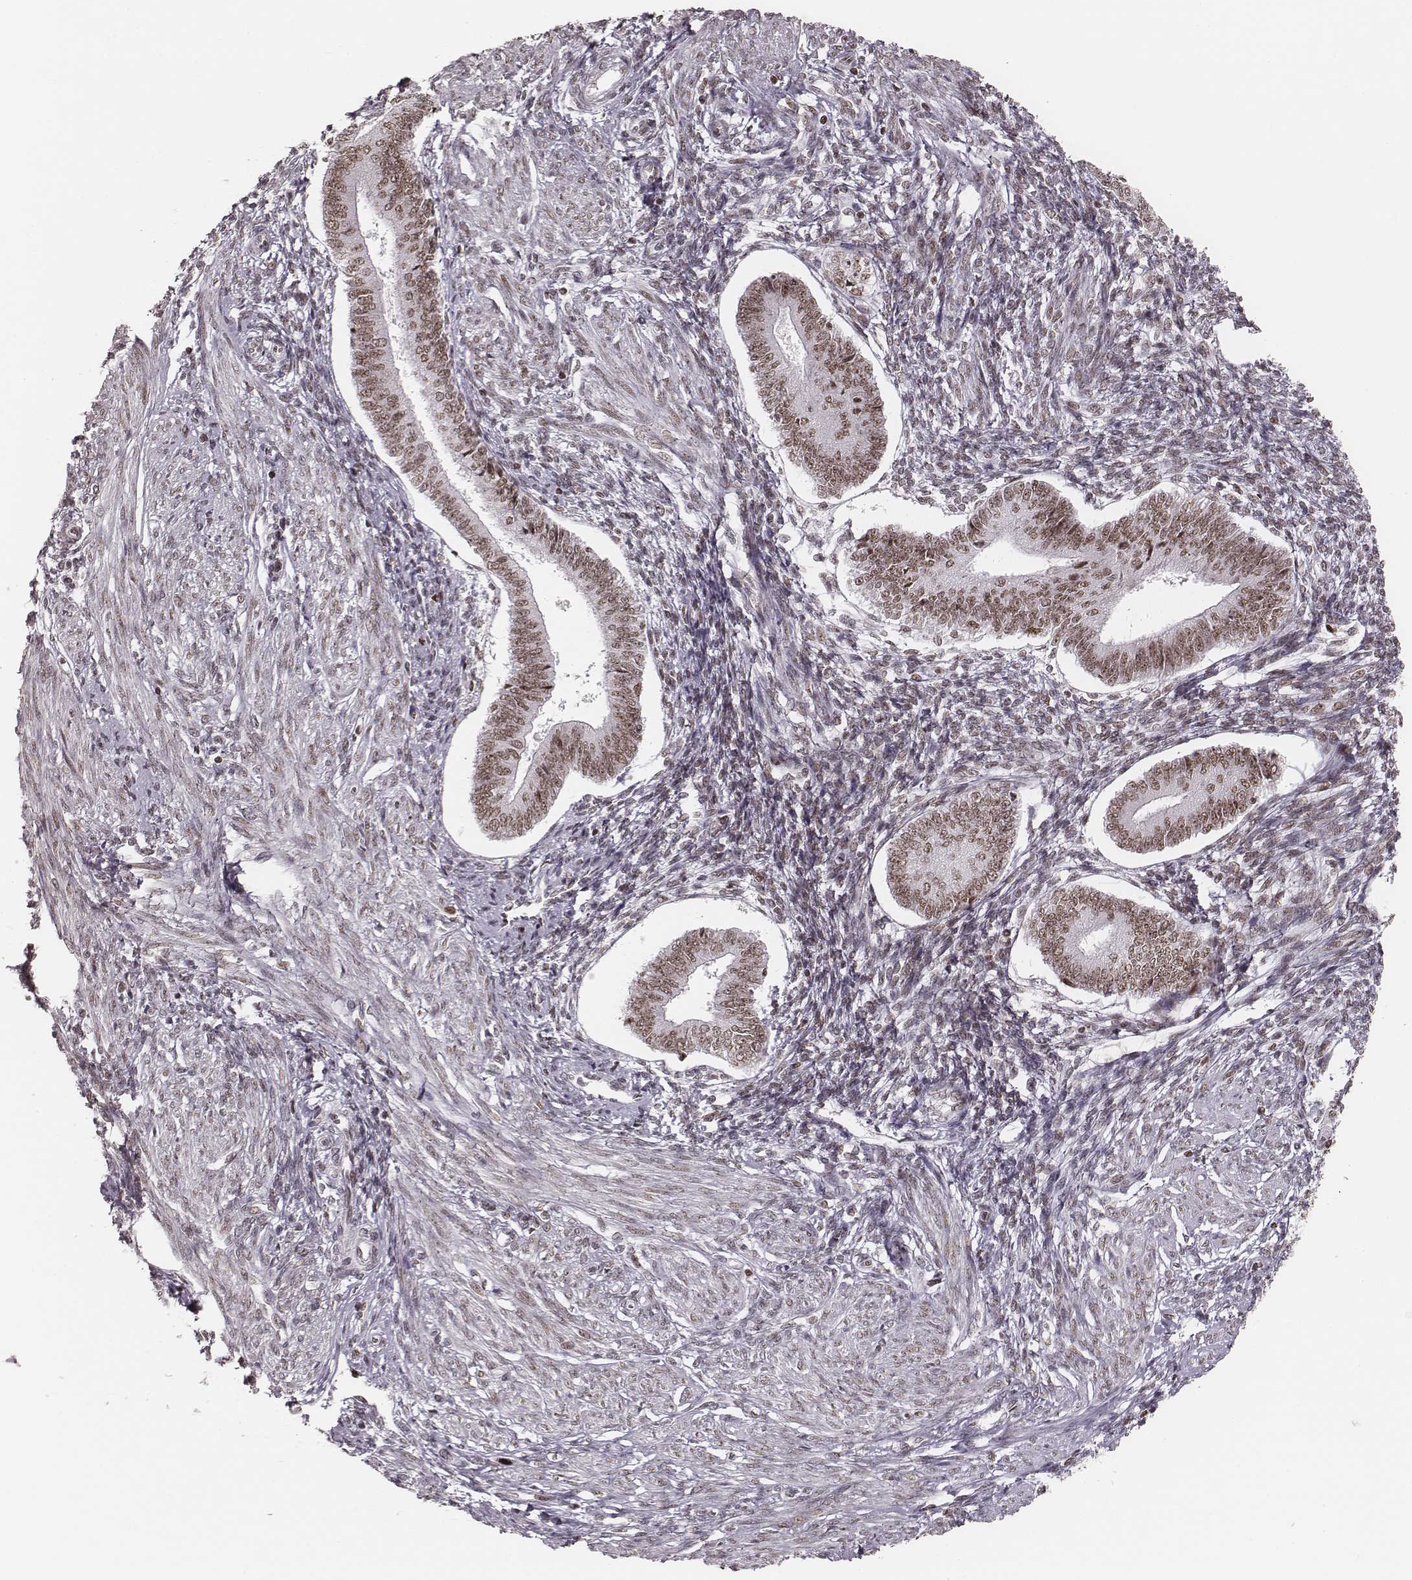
{"staining": {"intensity": "moderate", "quantity": ">75%", "location": "nuclear"}, "tissue": "endometrium", "cell_type": "Cells in endometrial stroma", "image_type": "normal", "snomed": [{"axis": "morphology", "description": "Normal tissue, NOS"}, {"axis": "topography", "description": "Endometrium"}], "caption": "Brown immunohistochemical staining in unremarkable human endometrium reveals moderate nuclear expression in about >75% of cells in endometrial stroma. (Stains: DAB (3,3'-diaminobenzidine) in brown, nuclei in blue, Microscopy: brightfield microscopy at high magnification).", "gene": "PARP1", "patient": {"sex": "female", "age": 42}}